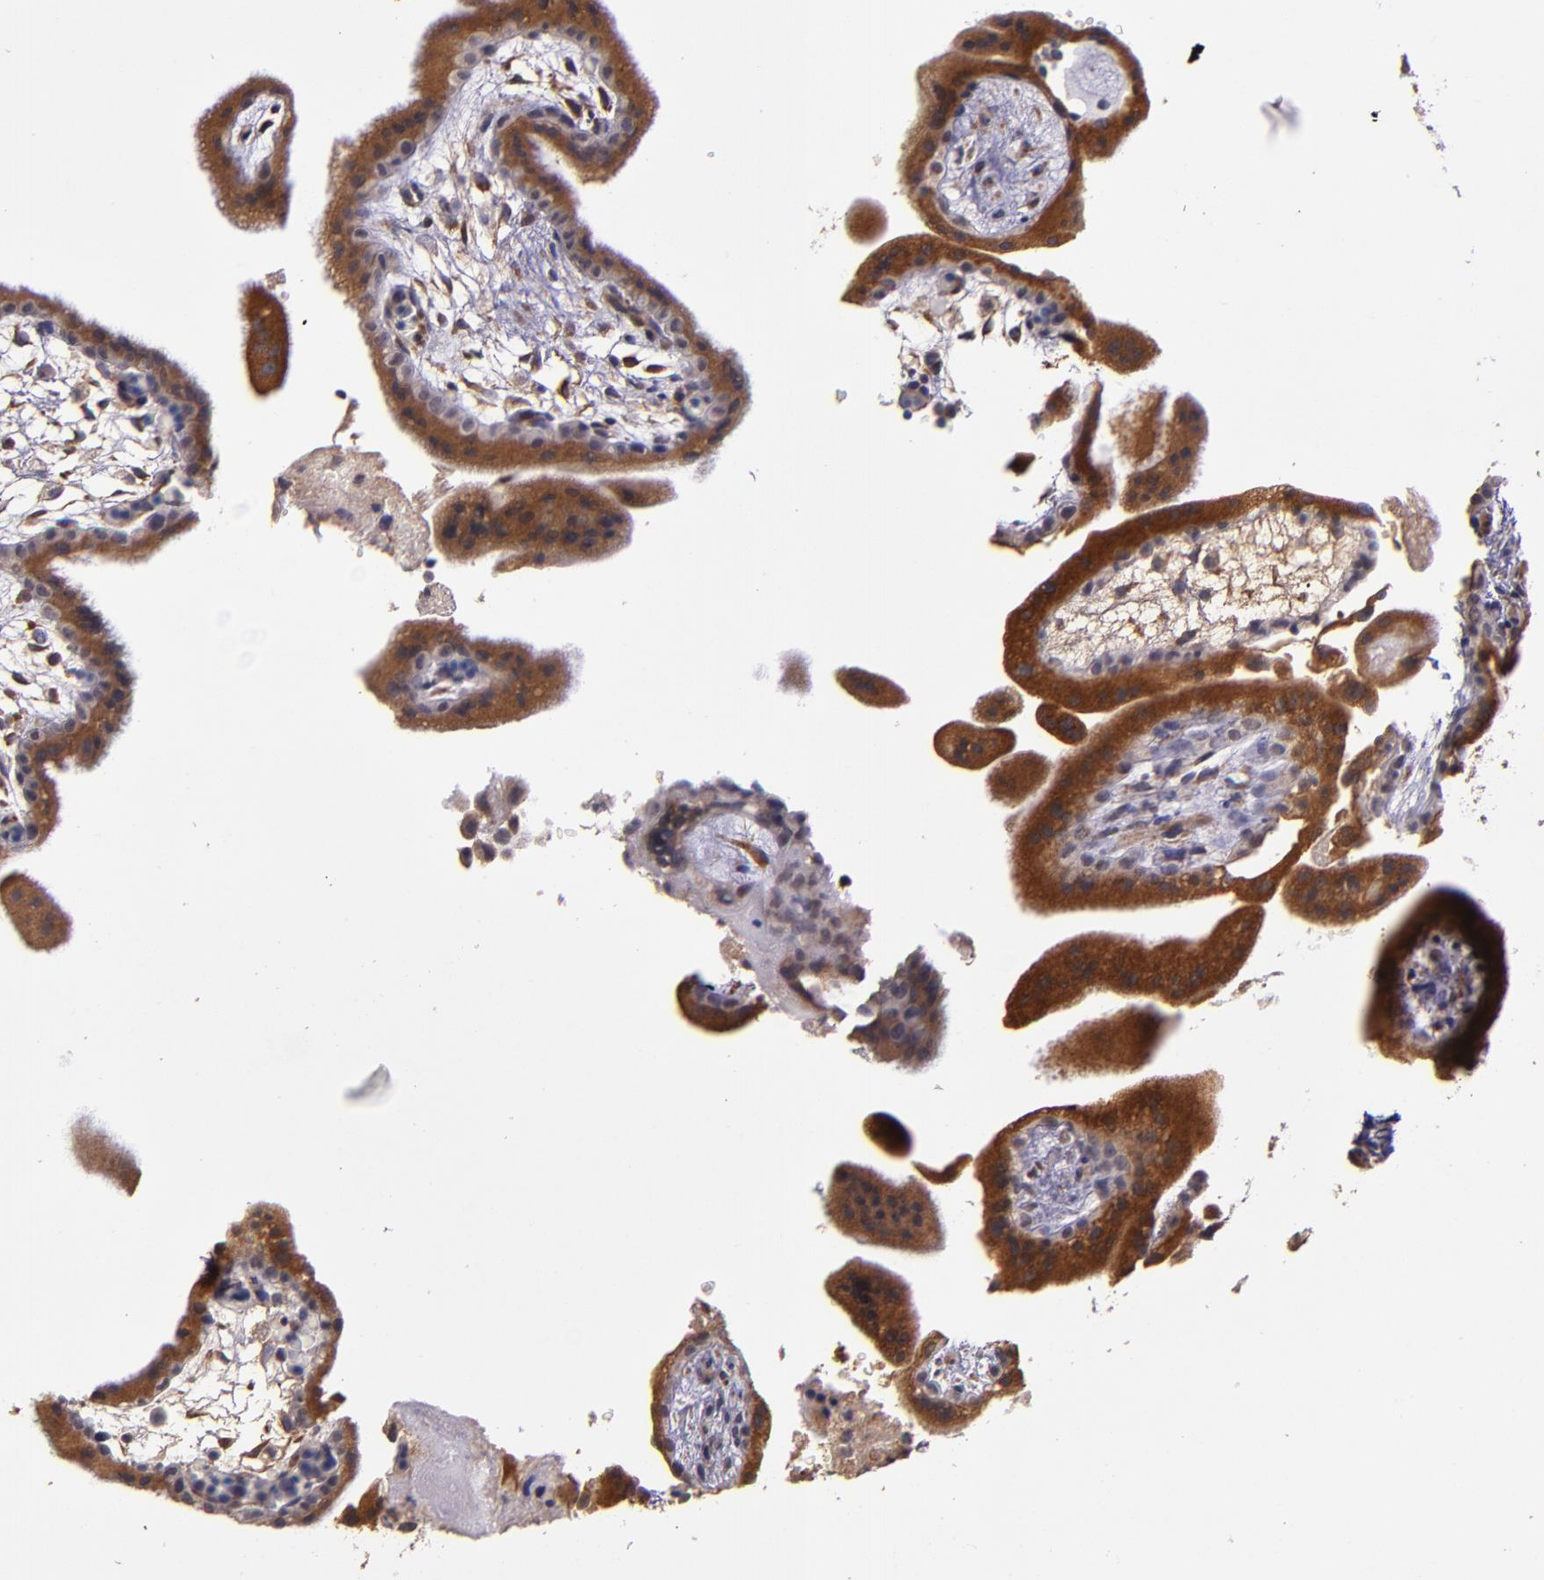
{"staining": {"intensity": "moderate", "quantity": ">75%", "location": "cytoplasmic/membranous"}, "tissue": "placenta", "cell_type": "Decidual cells", "image_type": "normal", "snomed": [{"axis": "morphology", "description": "Normal tissue, NOS"}, {"axis": "topography", "description": "Placenta"}], "caption": "Immunohistochemistry (IHC) (DAB) staining of unremarkable placenta displays moderate cytoplasmic/membranous protein expression in about >75% of decidual cells.", "gene": "PRAF2", "patient": {"sex": "female", "age": 35}}